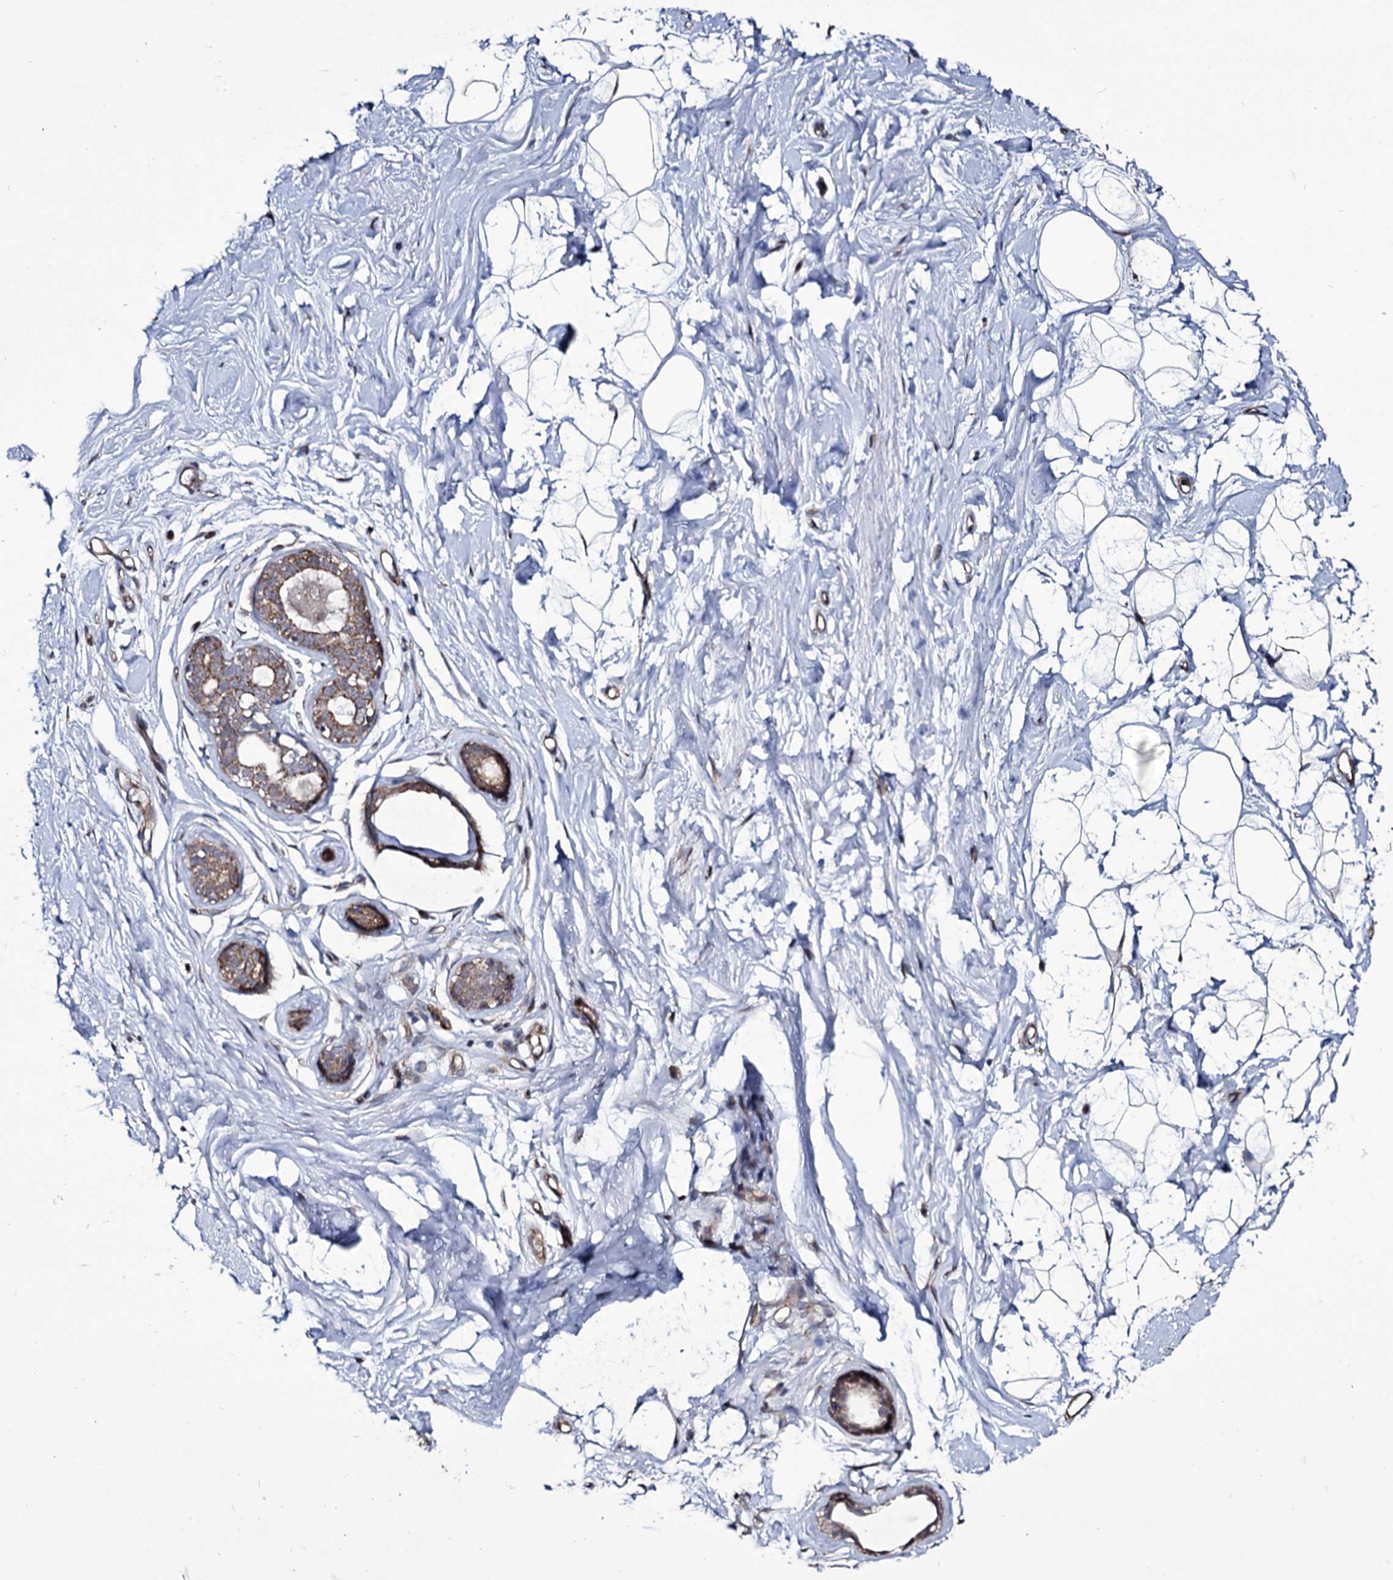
{"staining": {"intensity": "negative", "quantity": "none", "location": "none"}, "tissue": "breast", "cell_type": "Adipocytes", "image_type": "normal", "snomed": [{"axis": "morphology", "description": "Normal tissue, NOS"}, {"axis": "morphology", "description": "Adenoma, NOS"}, {"axis": "topography", "description": "Breast"}], "caption": "Immunohistochemical staining of benign human breast reveals no significant expression in adipocytes. Nuclei are stained in blue.", "gene": "TUBGCP5", "patient": {"sex": "female", "age": 23}}